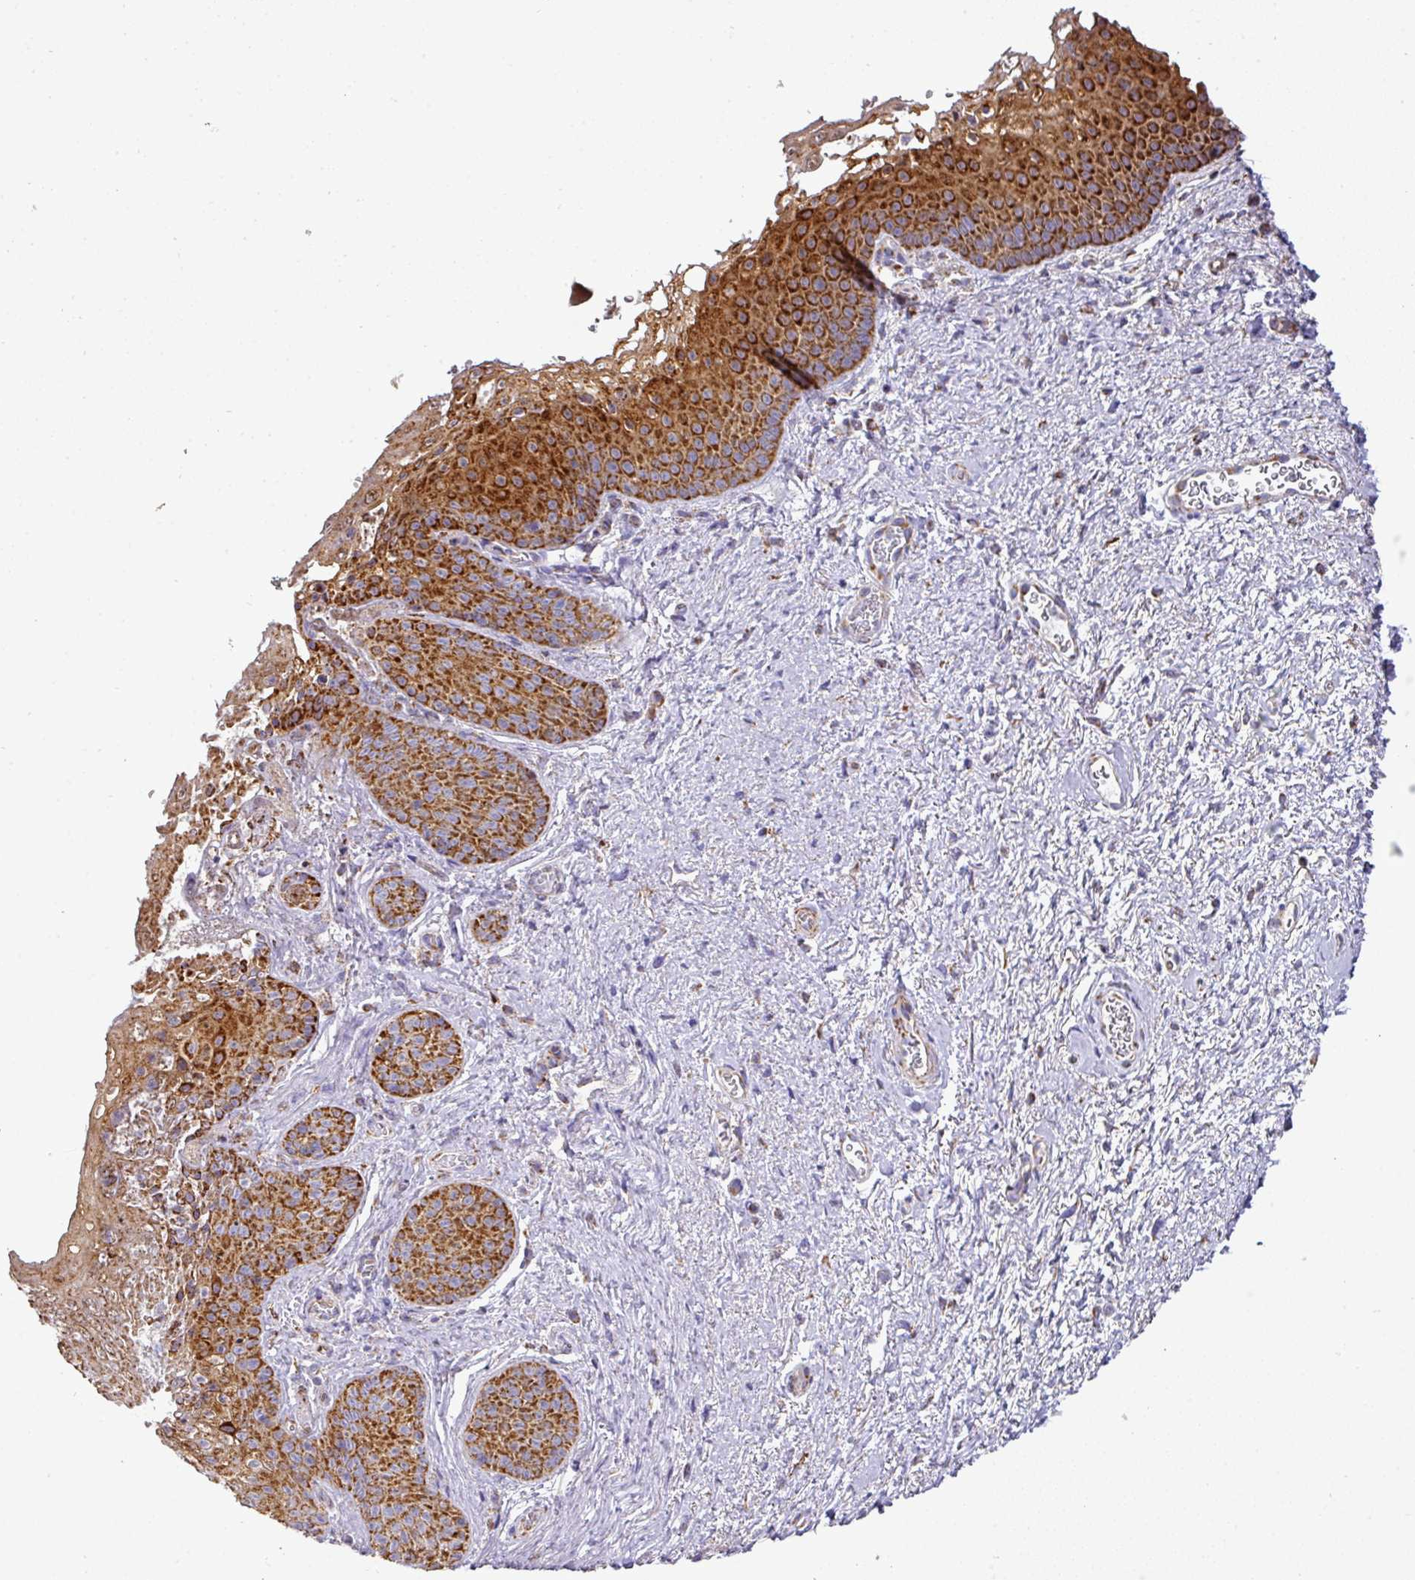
{"staining": {"intensity": "strong", "quantity": ">75%", "location": "cytoplasmic/membranous"}, "tissue": "vagina", "cell_type": "Squamous epithelial cells", "image_type": "normal", "snomed": [{"axis": "morphology", "description": "Normal tissue, NOS"}, {"axis": "topography", "description": "Vulva"}, {"axis": "topography", "description": "Vagina"}, {"axis": "topography", "description": "Peripheral nerve tissue"}], "caption": "Immunohistochemistry micrograph of benign vagina: vagina stained using IHC shows high levels of strong protein expression localized specifically in the cytoplasmic/membranous of squamous epithelial cells, appearing as a cytoplasmic/membranous brown color.", "gene": "UQCRFS1", "patient": {"sex": "female", "age": 66}}